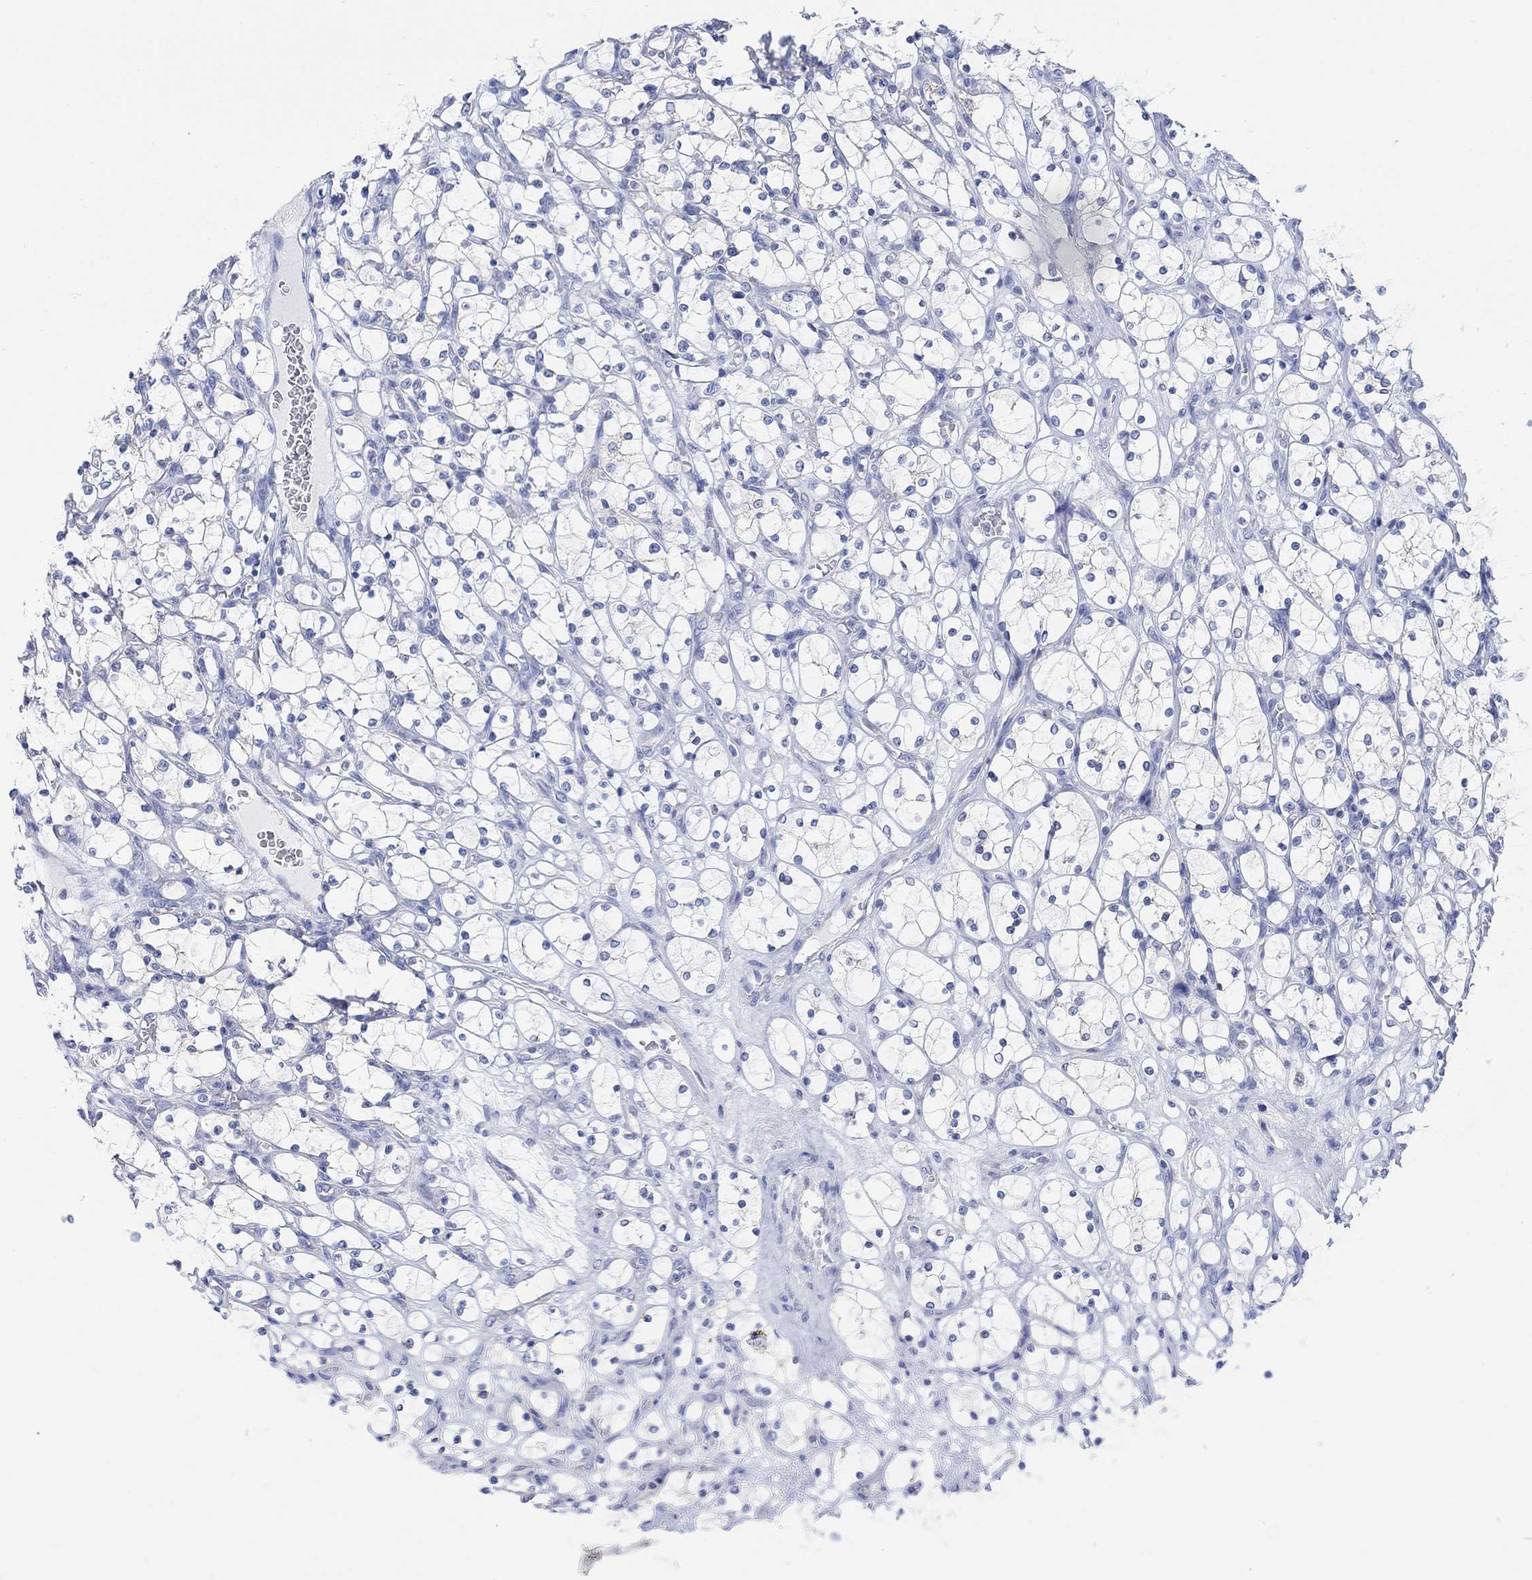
{"staining": {"intensity": "negative", "quantity": "none", "location": "none"}, "tissue": "renal cancer", "cell_type": "Tumor cells", "image_type": "cancer", "snomed": [{"axis": "morphology", "description": "Adenocarcinoma, NOS"}, {"axis": "topography", "description": "Kidney"}], "caption": "Renal cancer was stained to show a protein in brown. There is no significant staining in tumor cells.", "gene": "SYT12", "patient": {"sex": "female", "age": 69}}